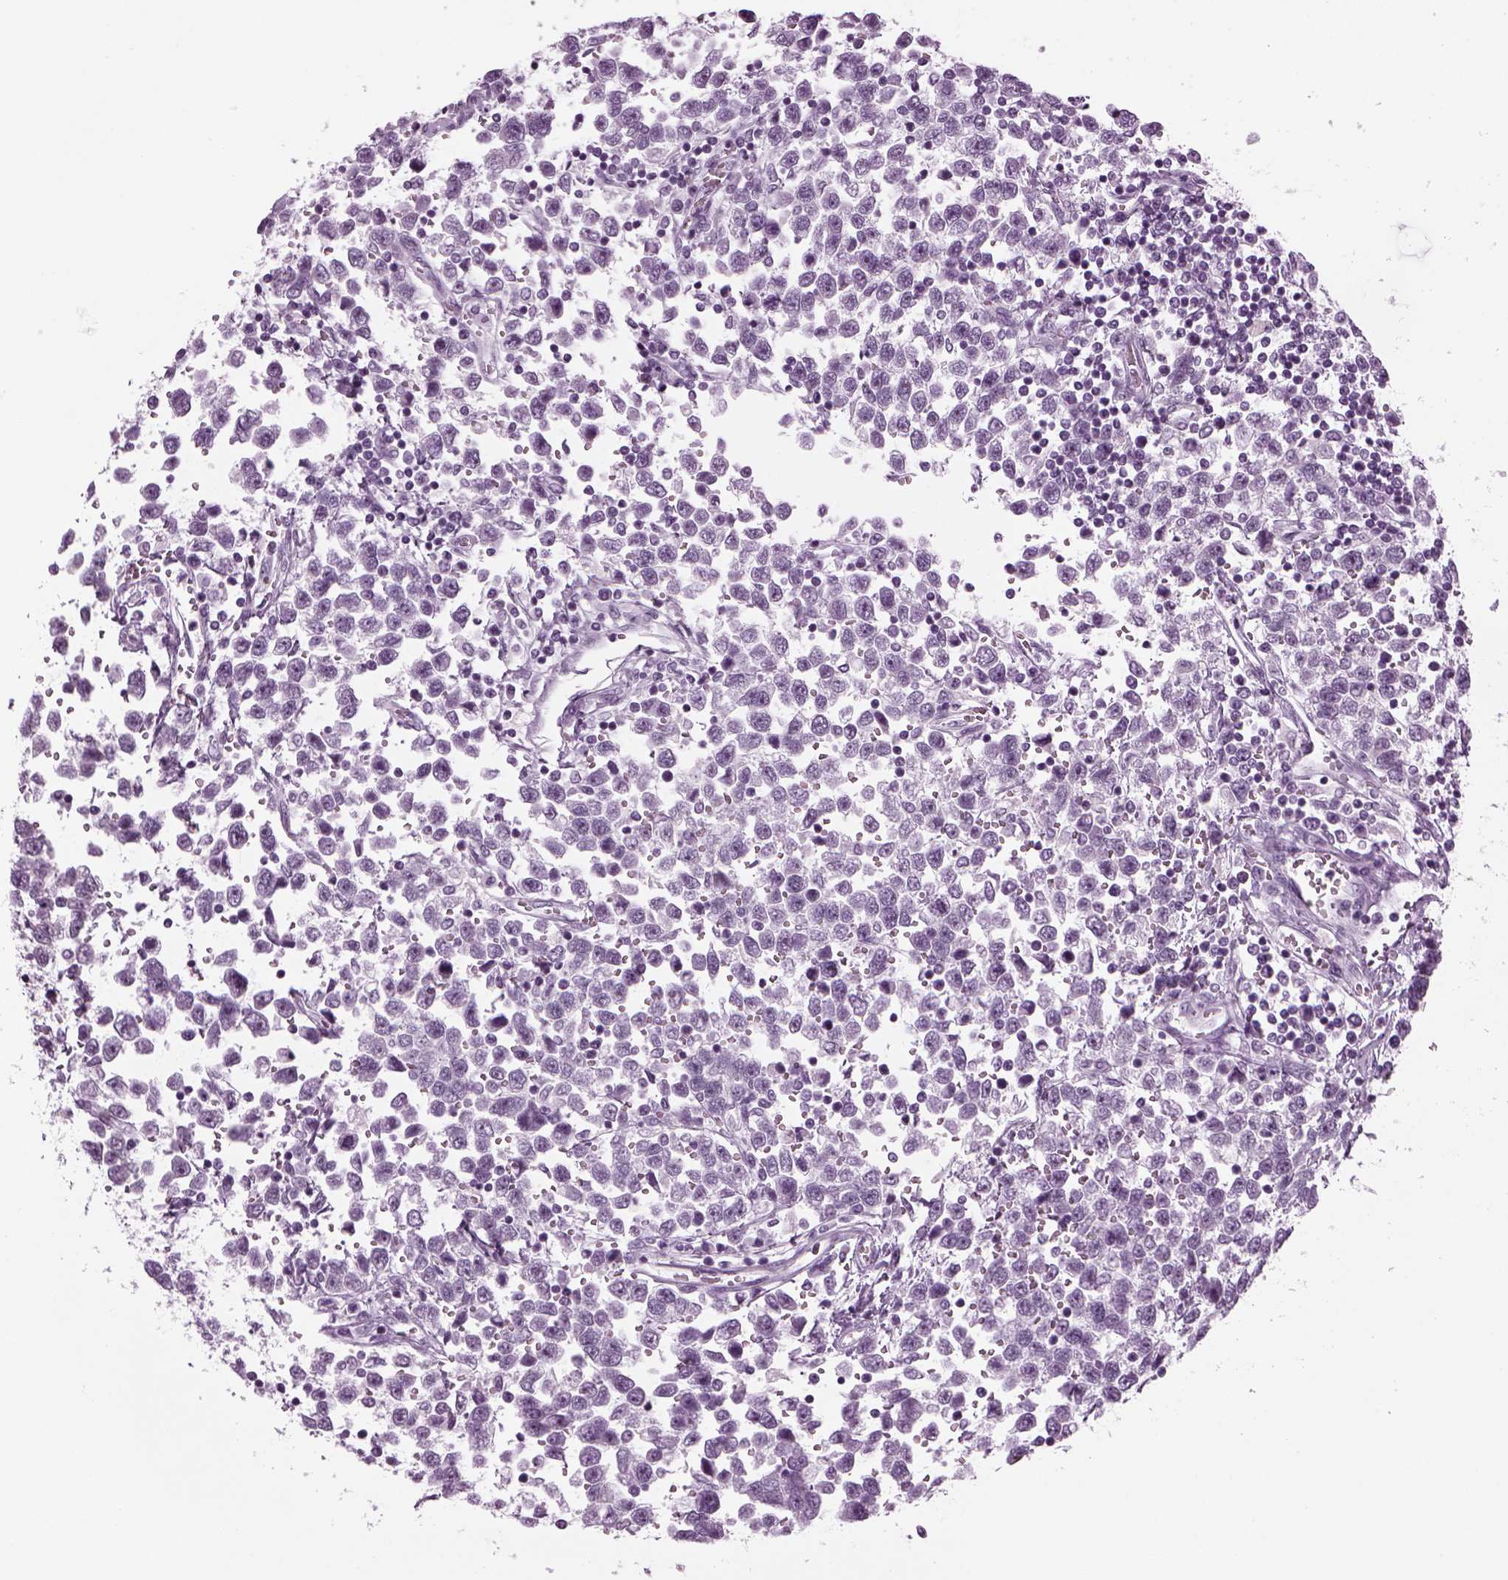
{"staining": {"intensity": "negative", "quantity": "none", "location": "none"}, "tissue": "testis cancer", "cell_type": "Tumor cells", "image_type": "cancer", "snomed": [{"axis": "morphology", "description": "Seminoma, NOS"}, {"axis": "topography", "description": "Testis"}], "caption": "Micrograph shows no protein expression in tumor cells of testis cancer tissue.", "gene": "FAM24A", "patient": {"sex": "male", "age": 34}}